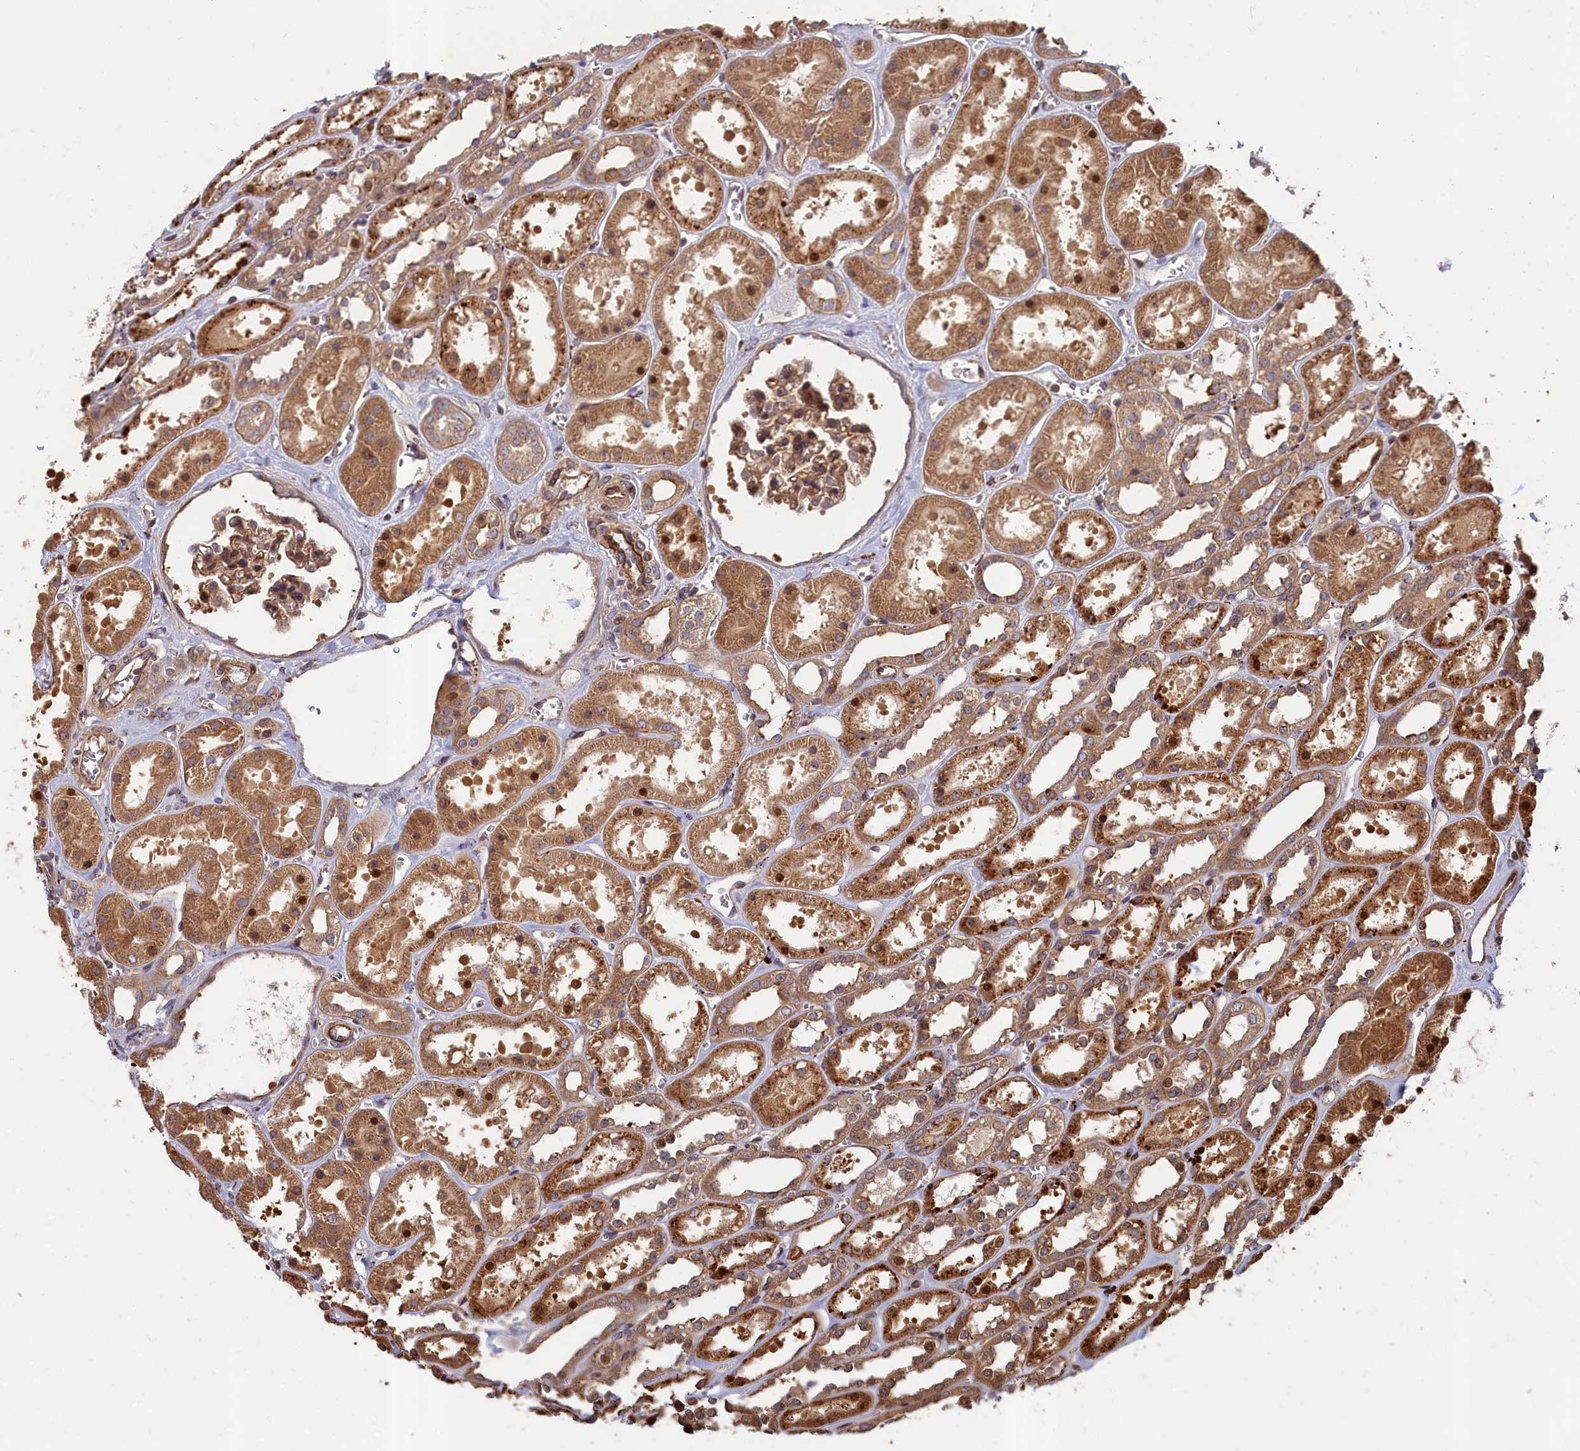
{"staining": {"intensity": "moderate", "quantity": ">75%", "location": "cytoplasmic/membranous"}, "tissue": "kidney", "cell_type": "Cells in glomeruli", "image_type": "normal", "snomed": [{"axis": "morphology", "description": "Normal tissue, NOS"}, {"axis": "topography", "description": "Kidney"}], "caption": "A micrograph of human kidney stained for a protein demonstrates moderate cytoplasmic/membranous brown staining in cells in glomeruli.", "gene": "CEP44", "patient": {"sex": "female", "age": 41}}